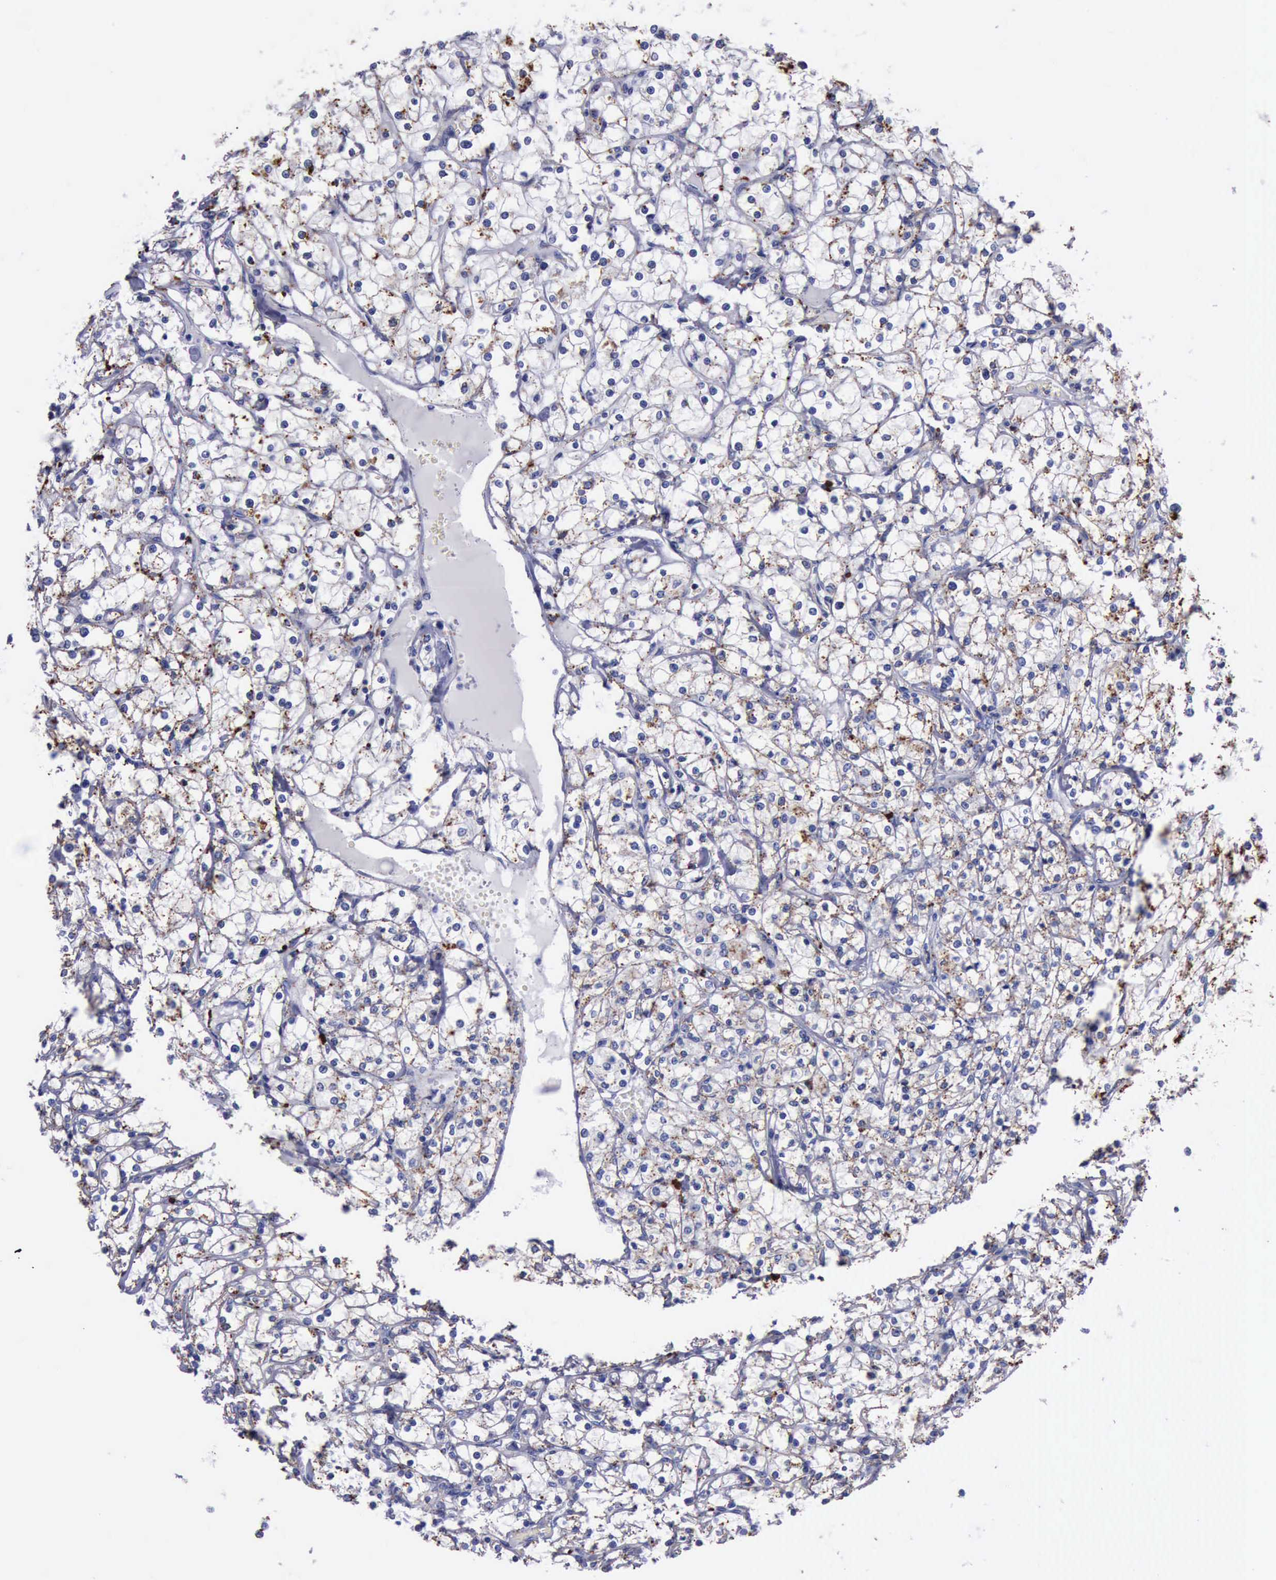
{"staining": {"intensity": "weak", "quantity": ">75%", "location": "cytoplasmic/membranous"}, "tissue": "renal cancer", "cell_type": "Tumor cells", "image_type": "cancer", "snomed": [{"axis": "morphology", "description": "Adenocarcinoma, NOS"}, {"axis": "topography", "description": "Kidney"}], "caption": "This is a photomicrograph of immunohistochemistry (IHC) staining of renal adenocarcinoma, which shows weak expression in the cytoplasmic/membranous of tumor cells.", "gene": "CTSD", "patient": {"sex": "female", "age": 73}}